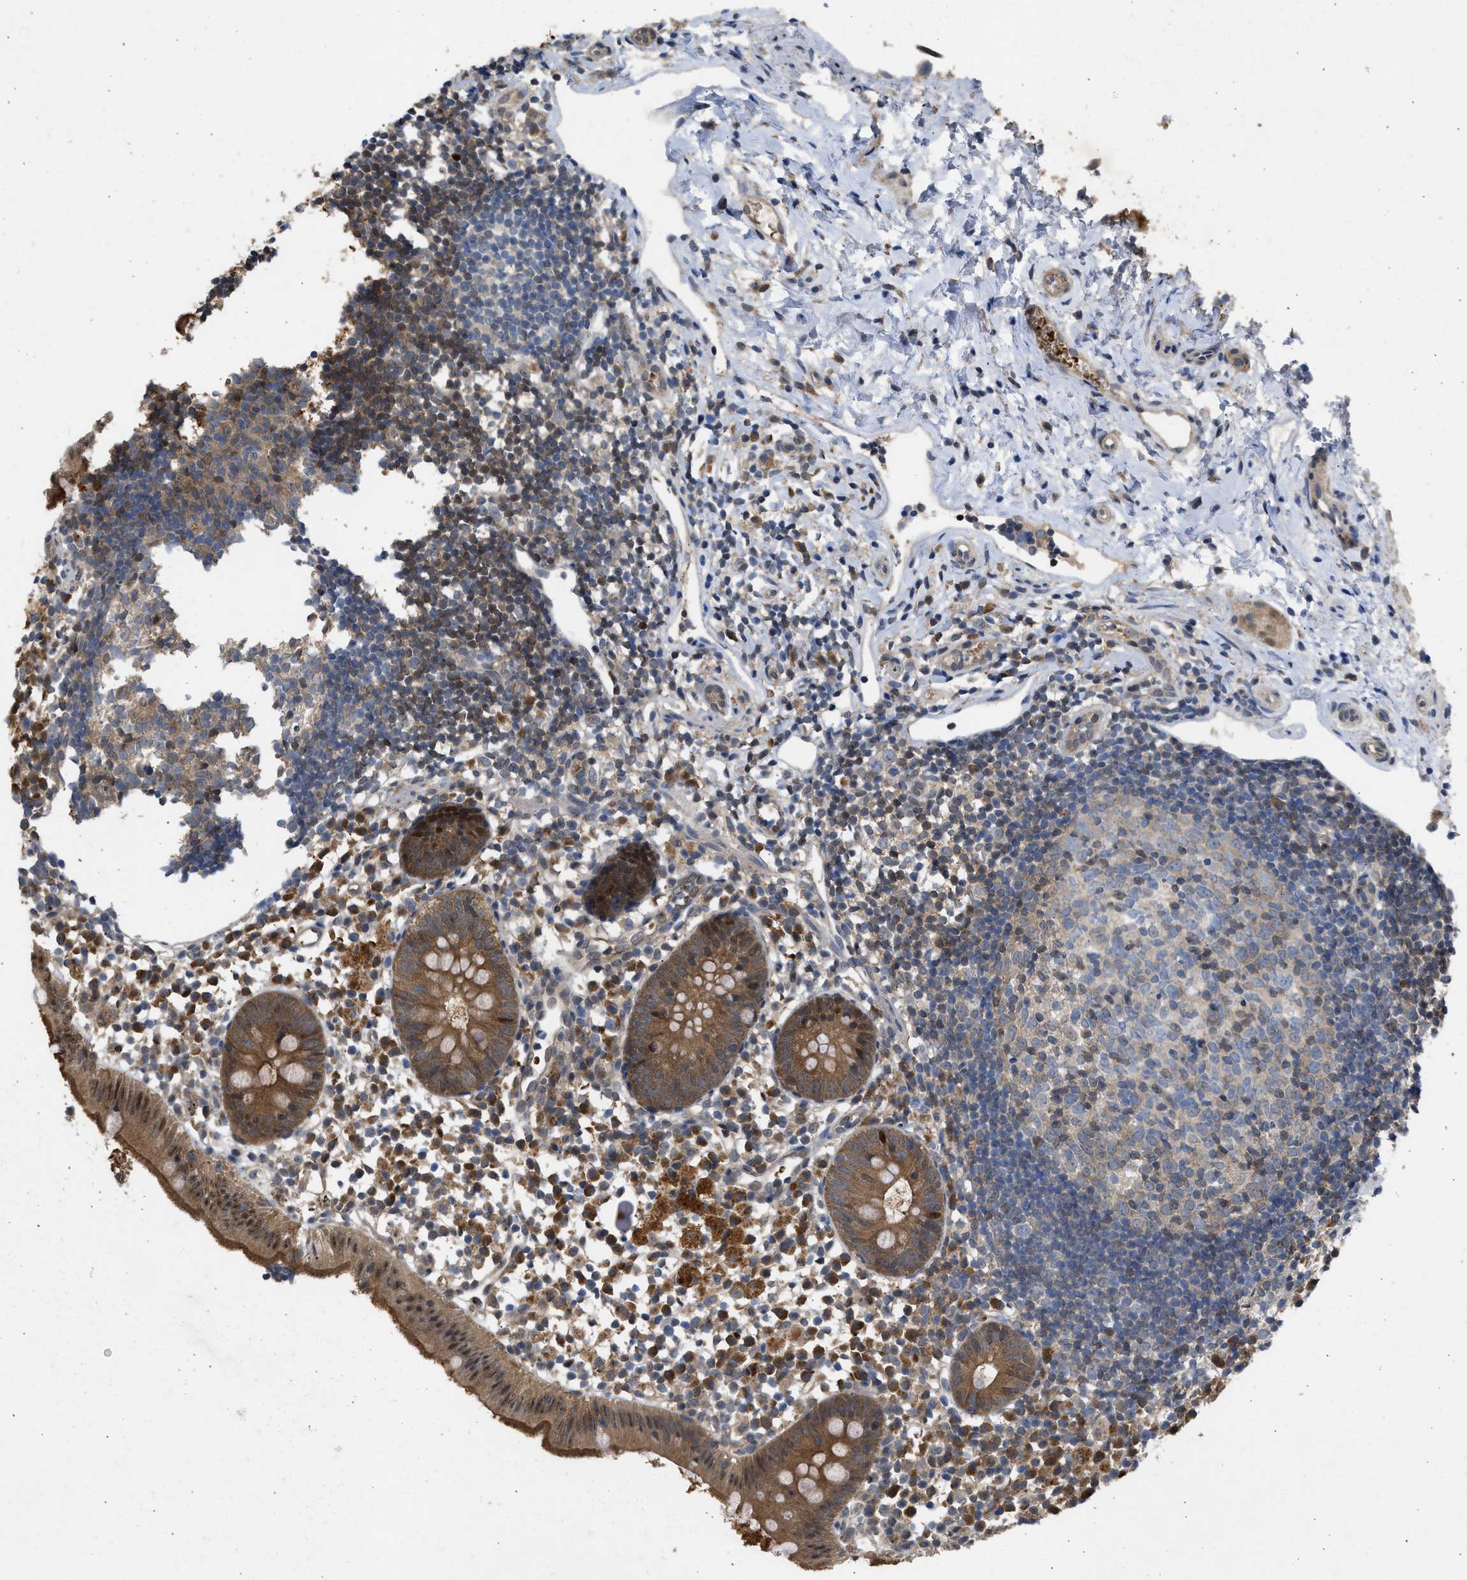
{"staining": {"intensity": "moderate", "quantity": ">75%", "location": "cytoplasmic/membranous,nuclear"}, "tissue": "appendix", "cell_type": "Glandular cells", "image_type": "normal", "snomed": [{"axis": "morphology", "description": "Normal tissue, NOS"}, {"axis": "topography", "description": "Appendix"}], "caption": "Protein staining displays moderate cytoplasmic/membranous,nuclear positivity in about >75% of glandular cells in benign appendix.", "gene": "MAPK7", "patient": {"sex": "female", "age": 20}}